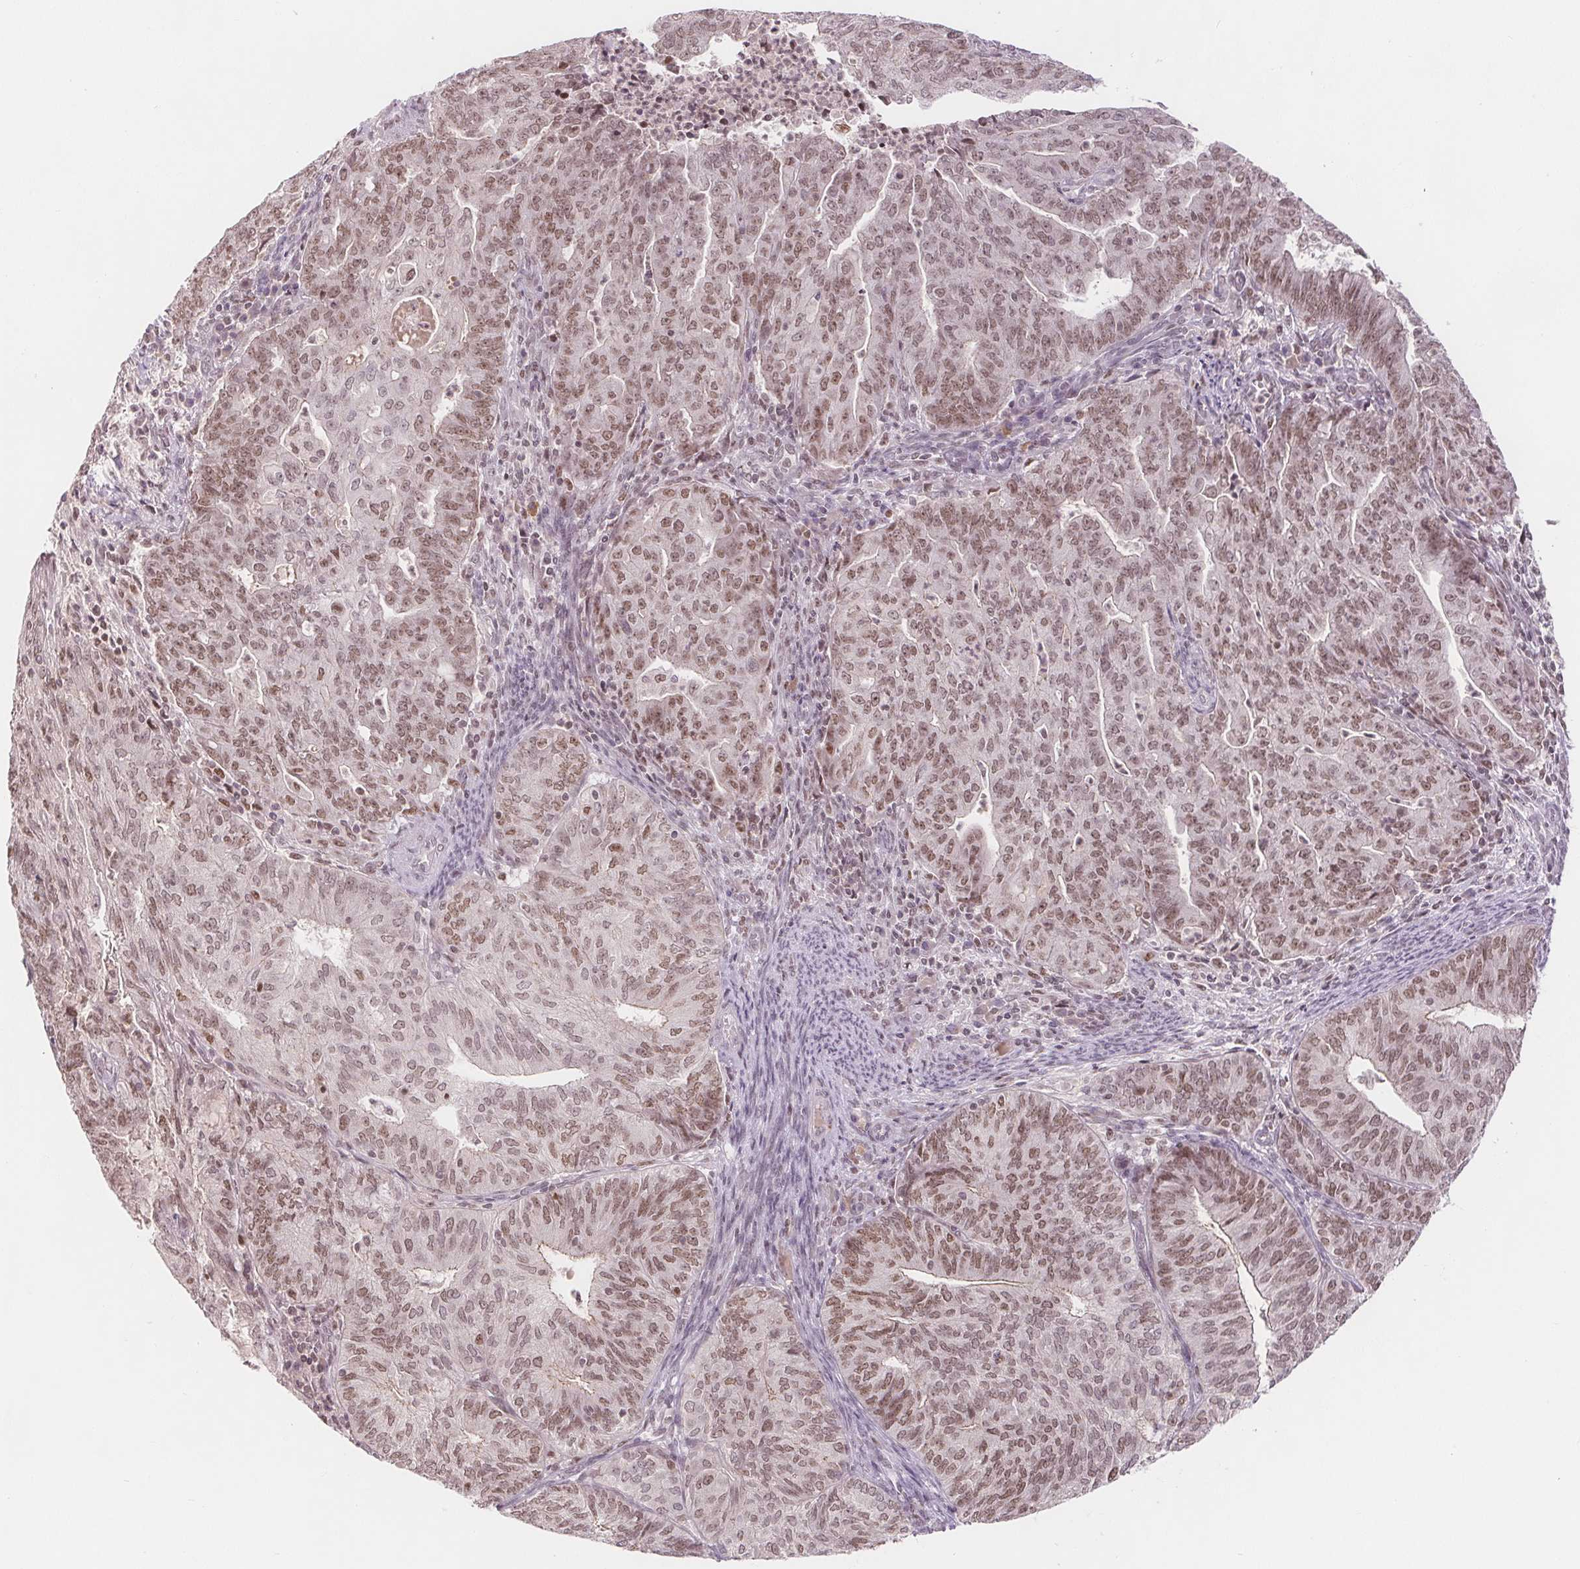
{"staining": {"intensity": "moderate", "quantity": ">75%", "location": "nuclear"}, "tissue": "endometrial cancer", "cell_type": "Tumor cells", "image_type": "cancer", "snomed": [{"axis": "morphology", "description": "Adenocarcinoma, NOS"}, {"axis": "topography", "description": "Endometrium"}], "caption": "There is medium levels of moderate nuclear expression in tumor cells of endometrial cancer (adenocarcinoma), as demonstrated by immunohistochemical staining (brown color).", "gene": "DEK", "patient": {"sex": "female", "age": 82}}